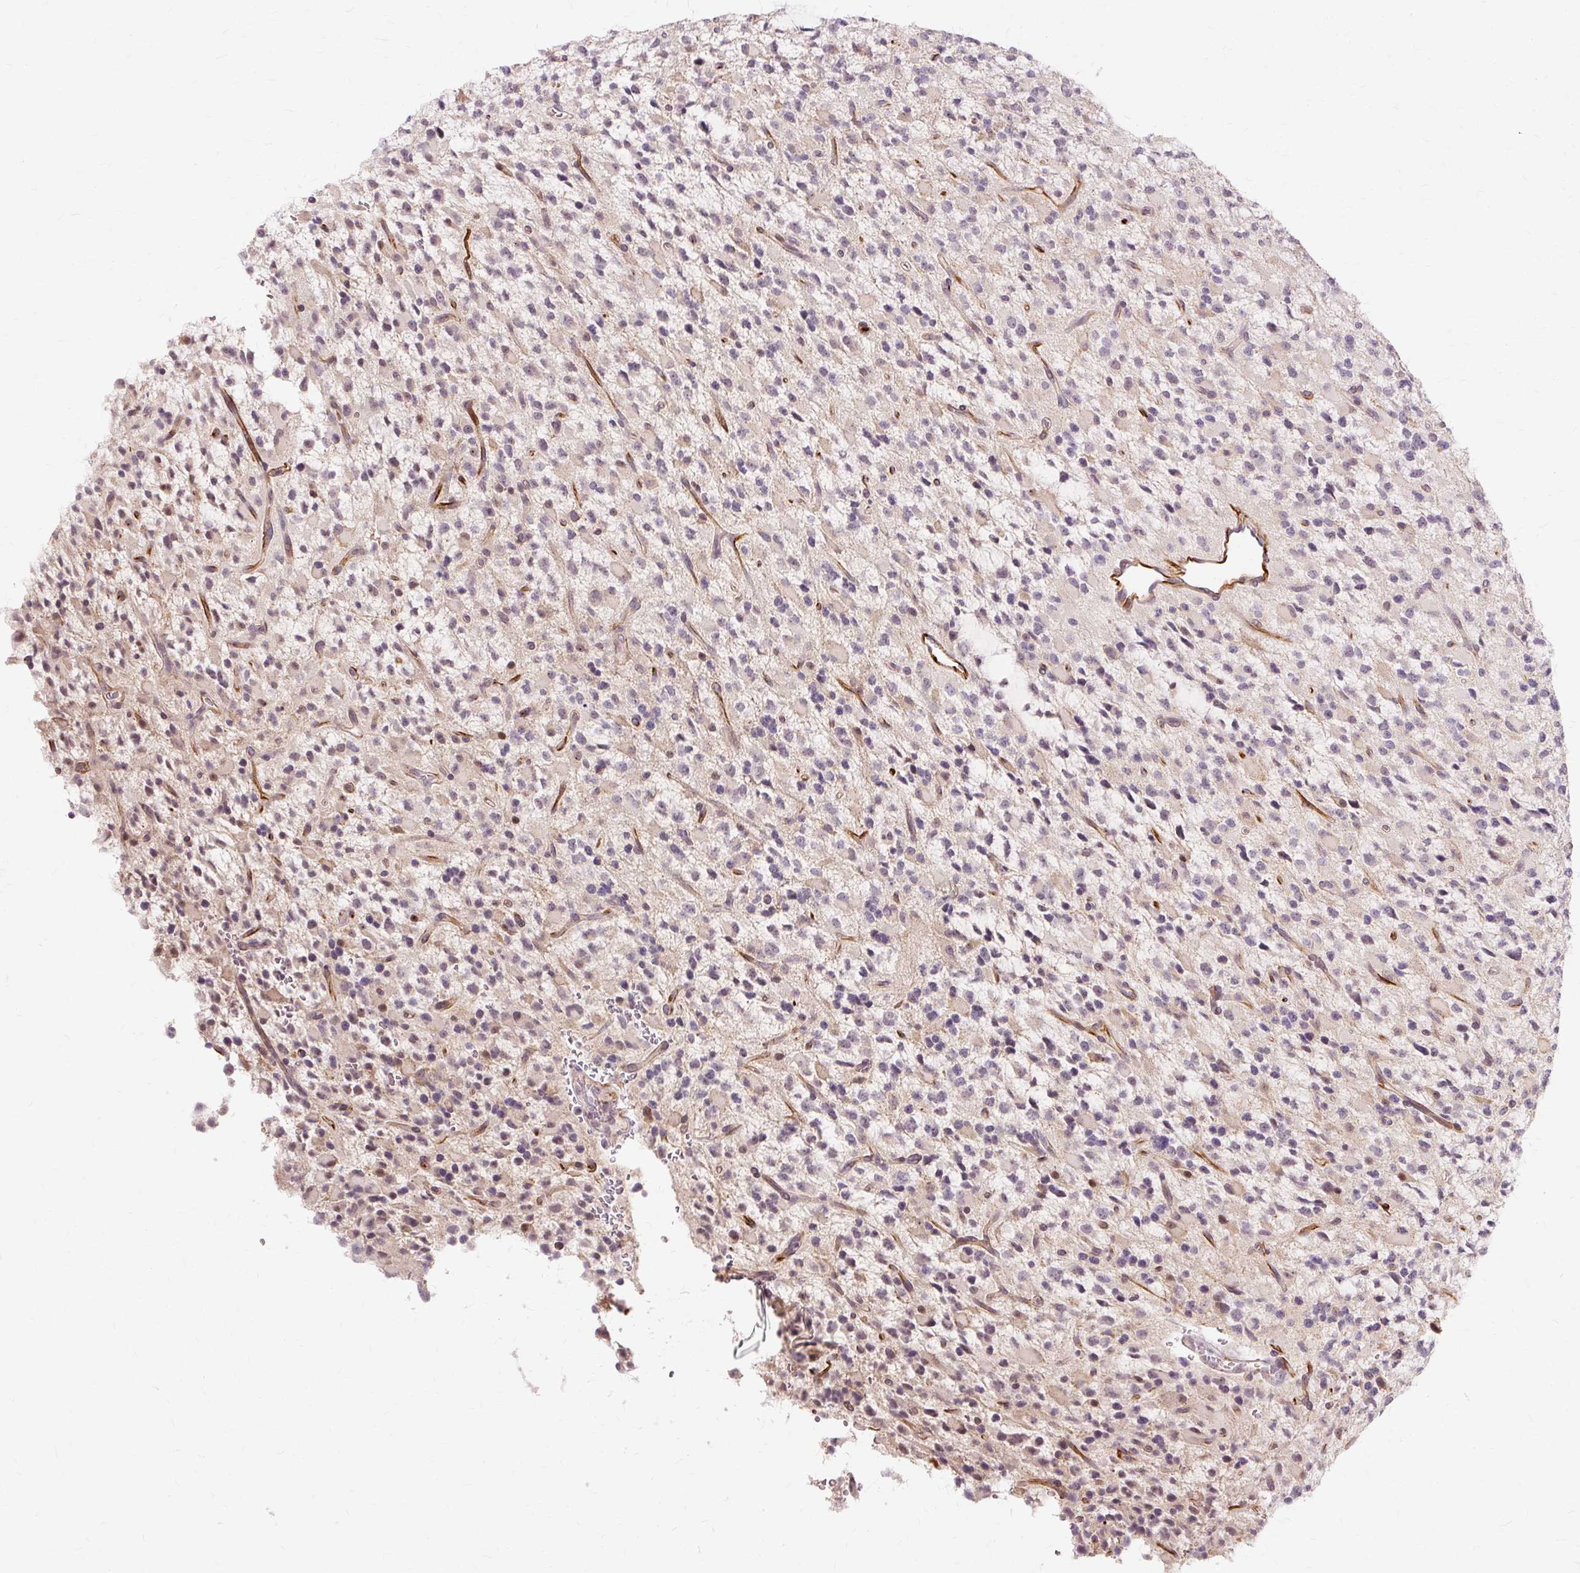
{"staining": {"intensity": "weak", "quantity": "<25%", "location": "nuclear"}, "tissue": "glioma", "cell_type": "Tumor cells", "image_type": "cancer", "snomed": [{"axis": "morphology", "description": "Glioma, malignant, High grade"}, {"axis": "topography", "description": "Brain"}], "caption": "Tumor cells show no significant protein positivity in malignant glioma (high-grade).", "gene": "MMACHC", "patient": {"sex": "male", "age": 34}}